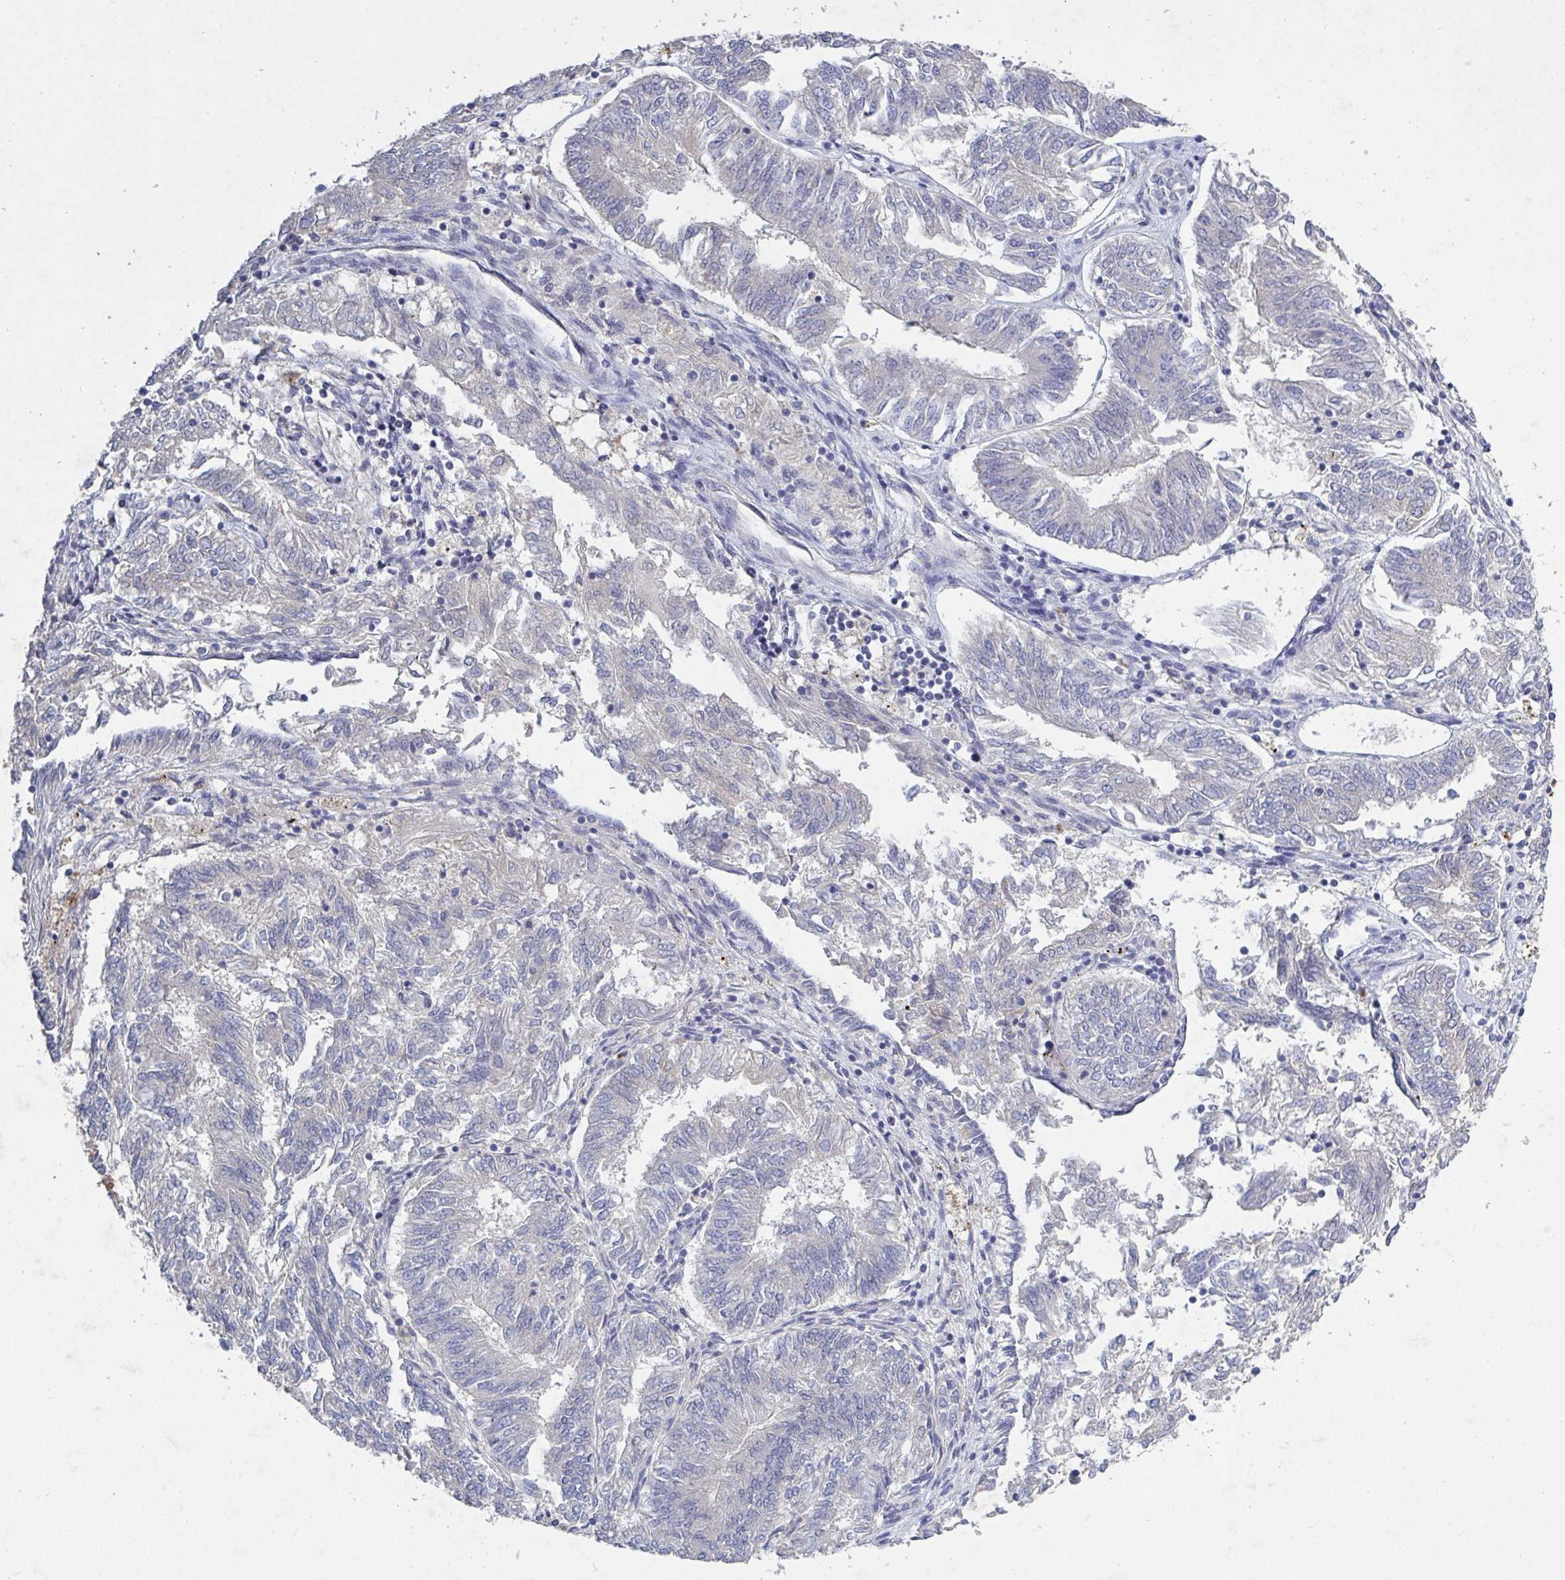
{"staining": {"intensity": "negative", "quantity": "none", "location": "none"}, "tissue": "endometrial cancer", "cell_type": "Tumor cells", "image_type": "cancer", "snomed": [{"axis": "morphology", "description": "Adenocarcinoma, NOS"}, {"axis": "topography", "description": "Endometrium"}], "caption": "Immunohistochemical staining of endometrial adenocarcinoma displays no significant expression in tumor cells.", "gene": "GALNT13", "patient": {"sex": "female", "age": 58}}